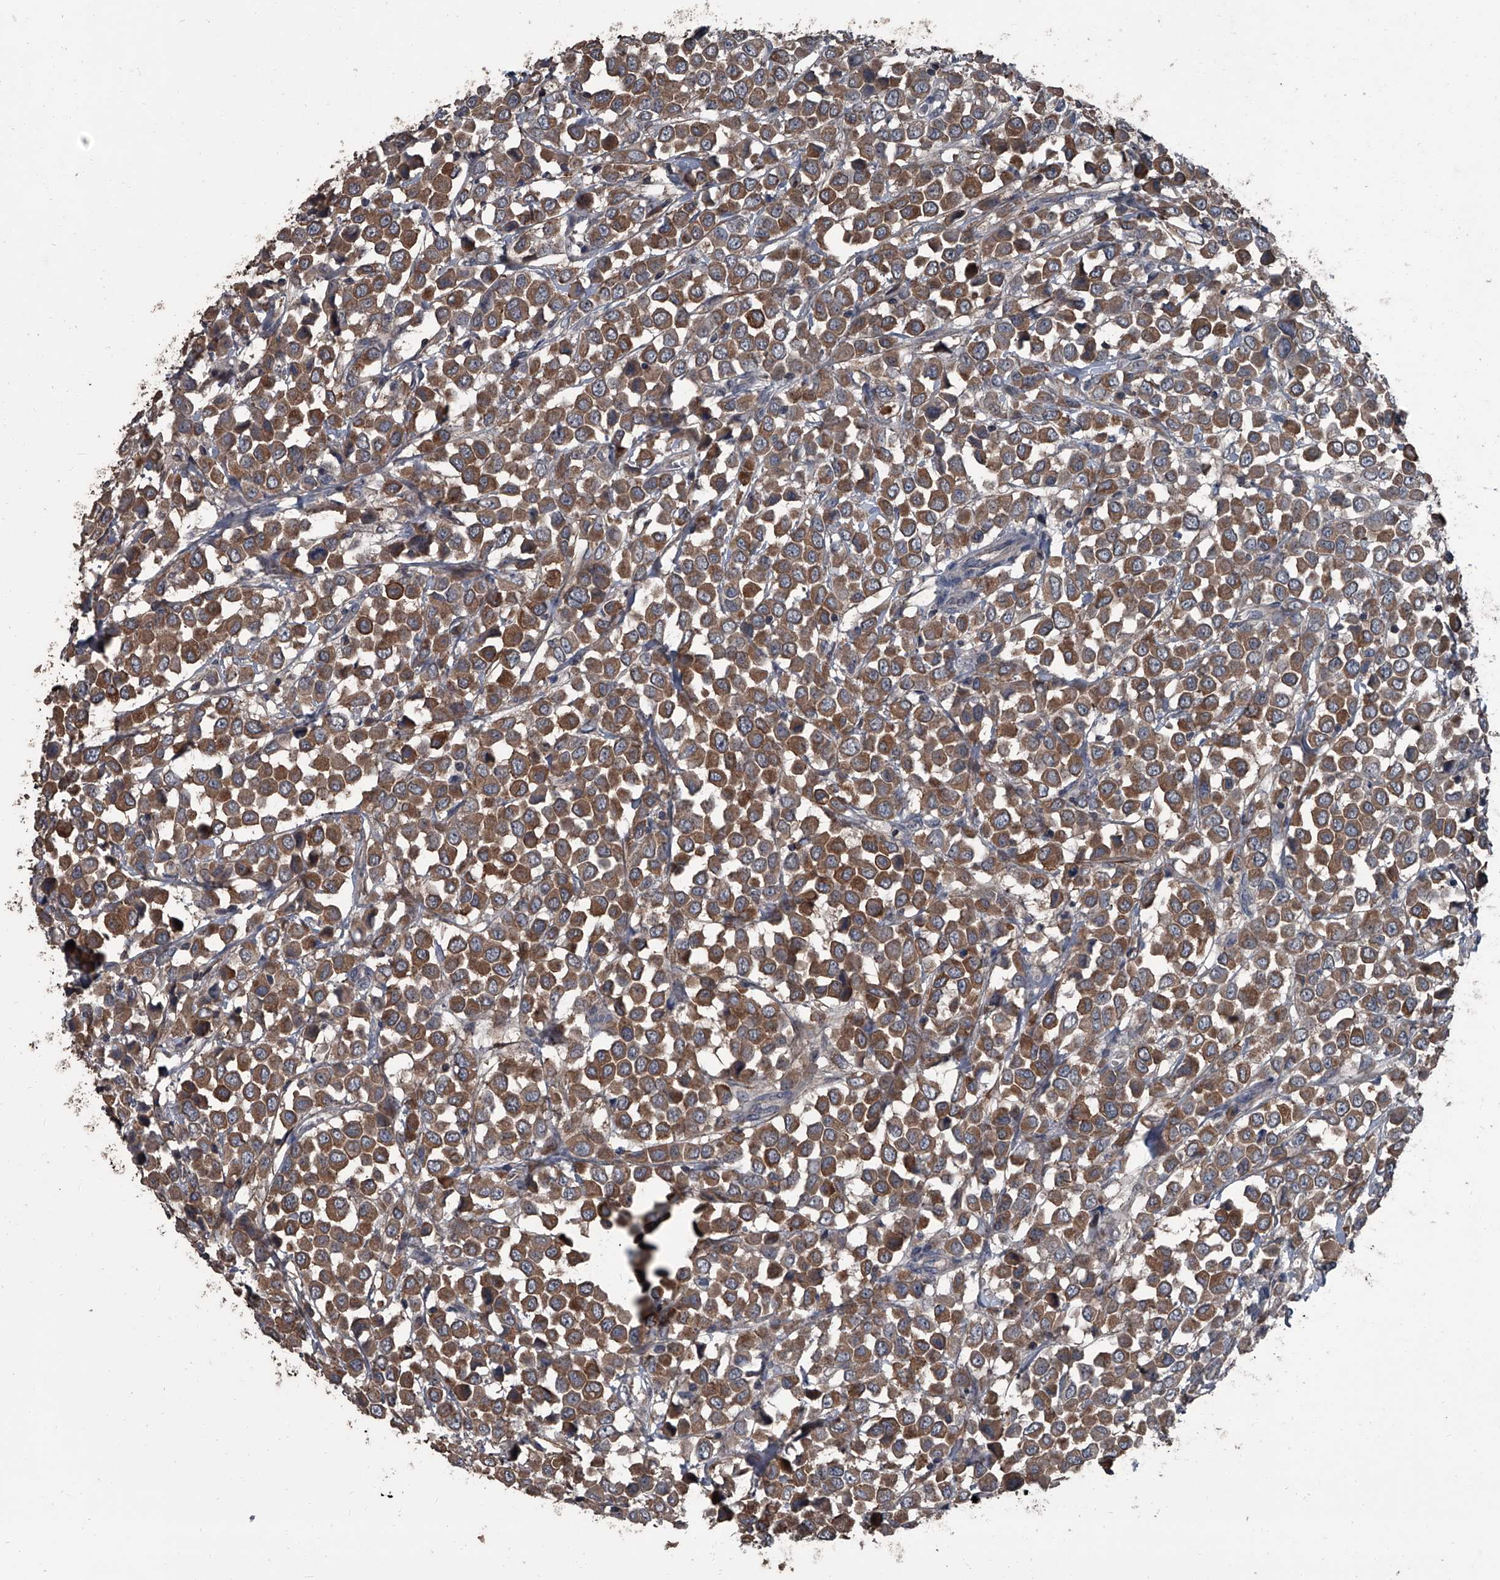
{"staining": {"intensity": "moderate", "quantity": ">75%", "location": "cytoplasmic/membranous"}, "tissue": "breast cancer", "cell_type": "Tumor cells", "image_type": "cancer", "snomed": [{"axis": "morphology", "description": "Duct carcinoma"}, {"axis": "topography", "description": "Breast"}], "caption": "The image reveals staining of breast cancer (intraductal carcinoma), revealing moderate cytoplasmic/membranous protein staining (brown color) within tumor cells.", "gene": "OARD1", "patient": {"sex": "female", "age": 61}}